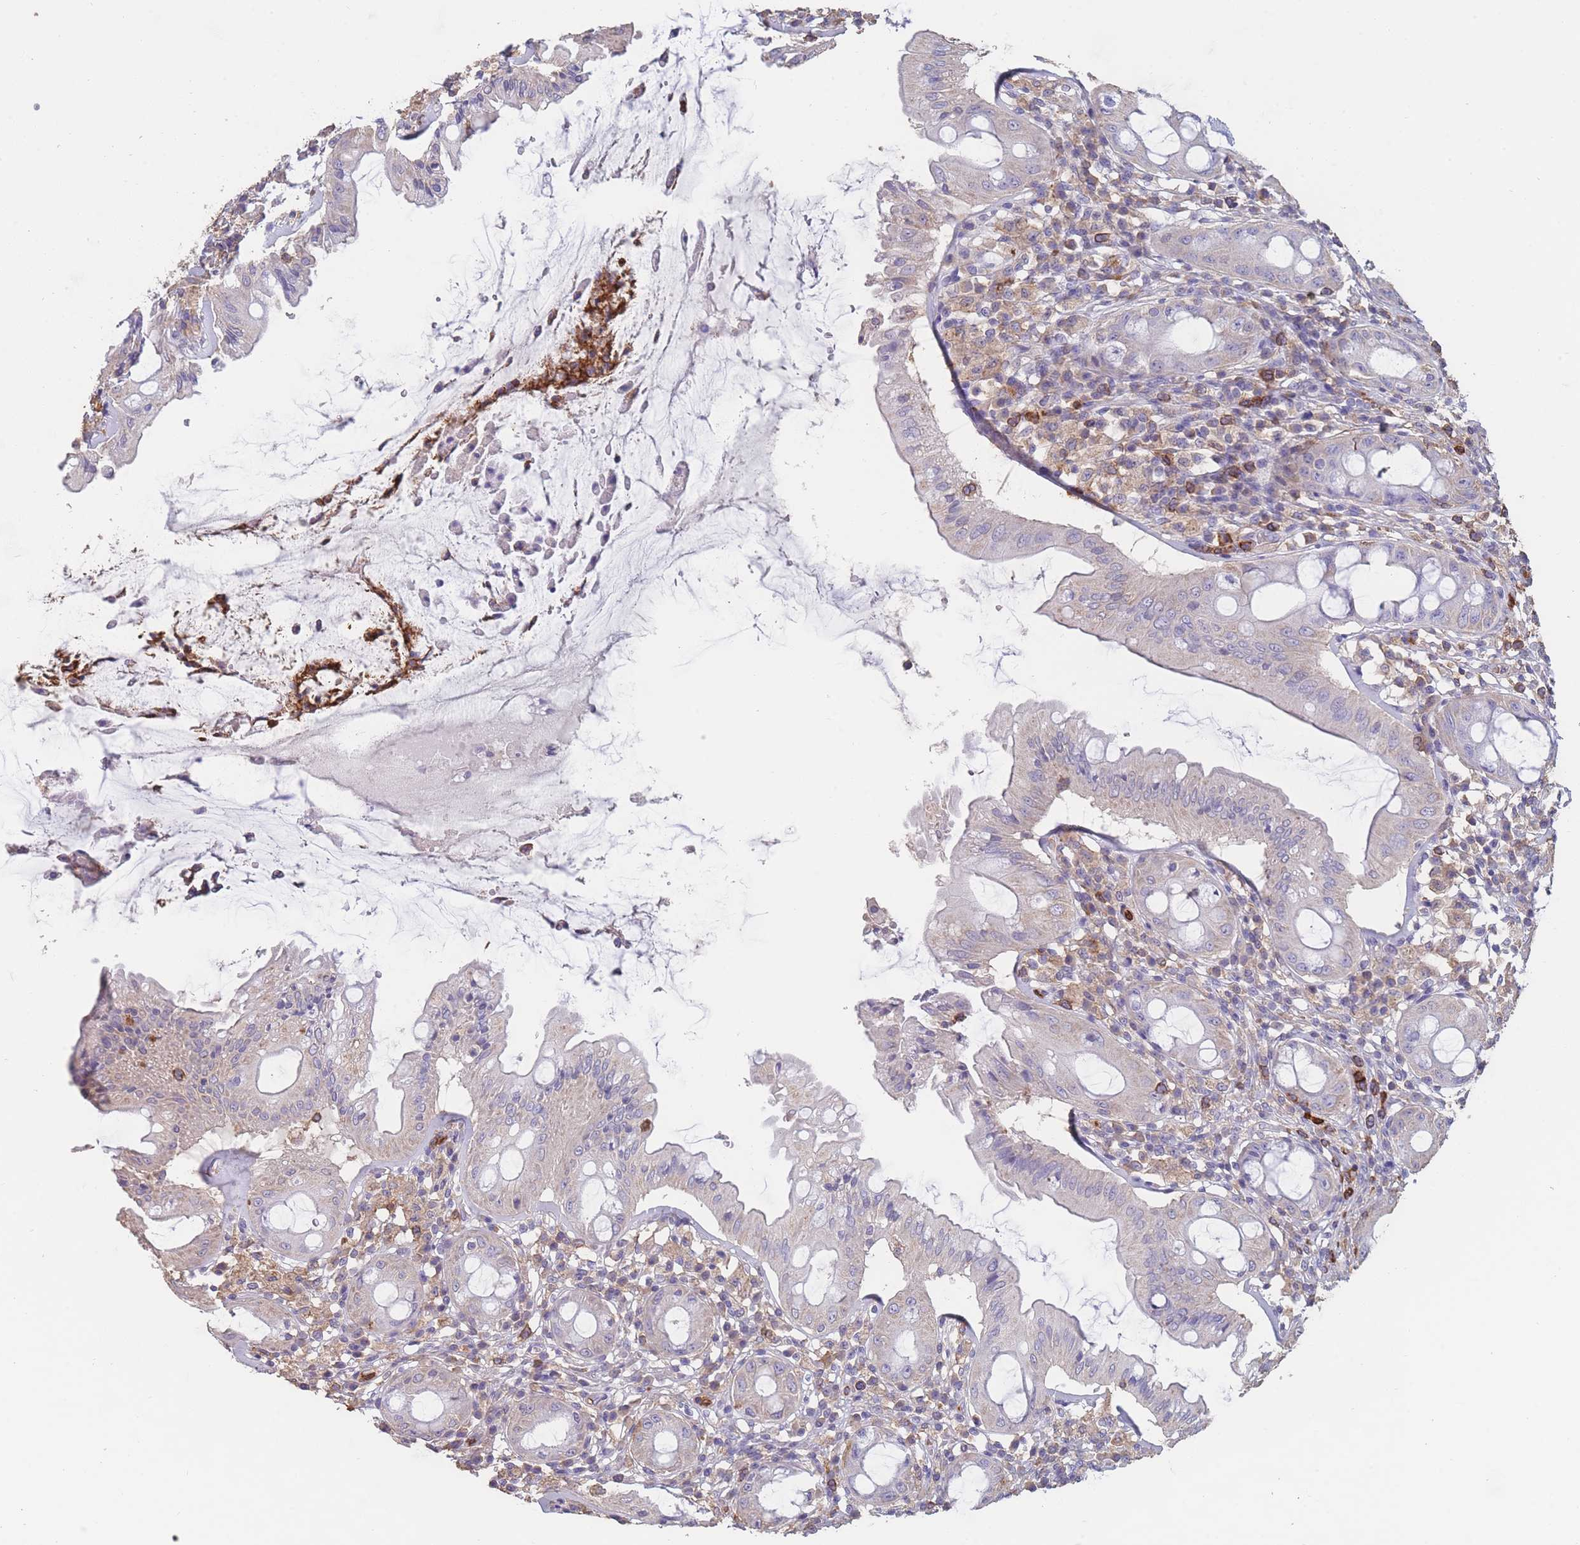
{"staining": {"intensity": "weak", "quantity": "25%-75%", "location": "cytoplasmic/membranous"}, "tissue": "rectum", "cell_type": "Glandular cells", "image_type": "normal", "snomed": [{"axis": "morphology", "description": "Normal tissue, NOS"}, {"axis": "topography", "description": "Rectum"}], "caption": "The photomicrograph reveals immunohistochemical staining of benign rectum. There is weak cytoplasmic/membranous staining is appreciated in approximately 25%-75% of glandular cells.", "gene": "CLEC12A", "patient": {"sex": "female", "age": 57}}